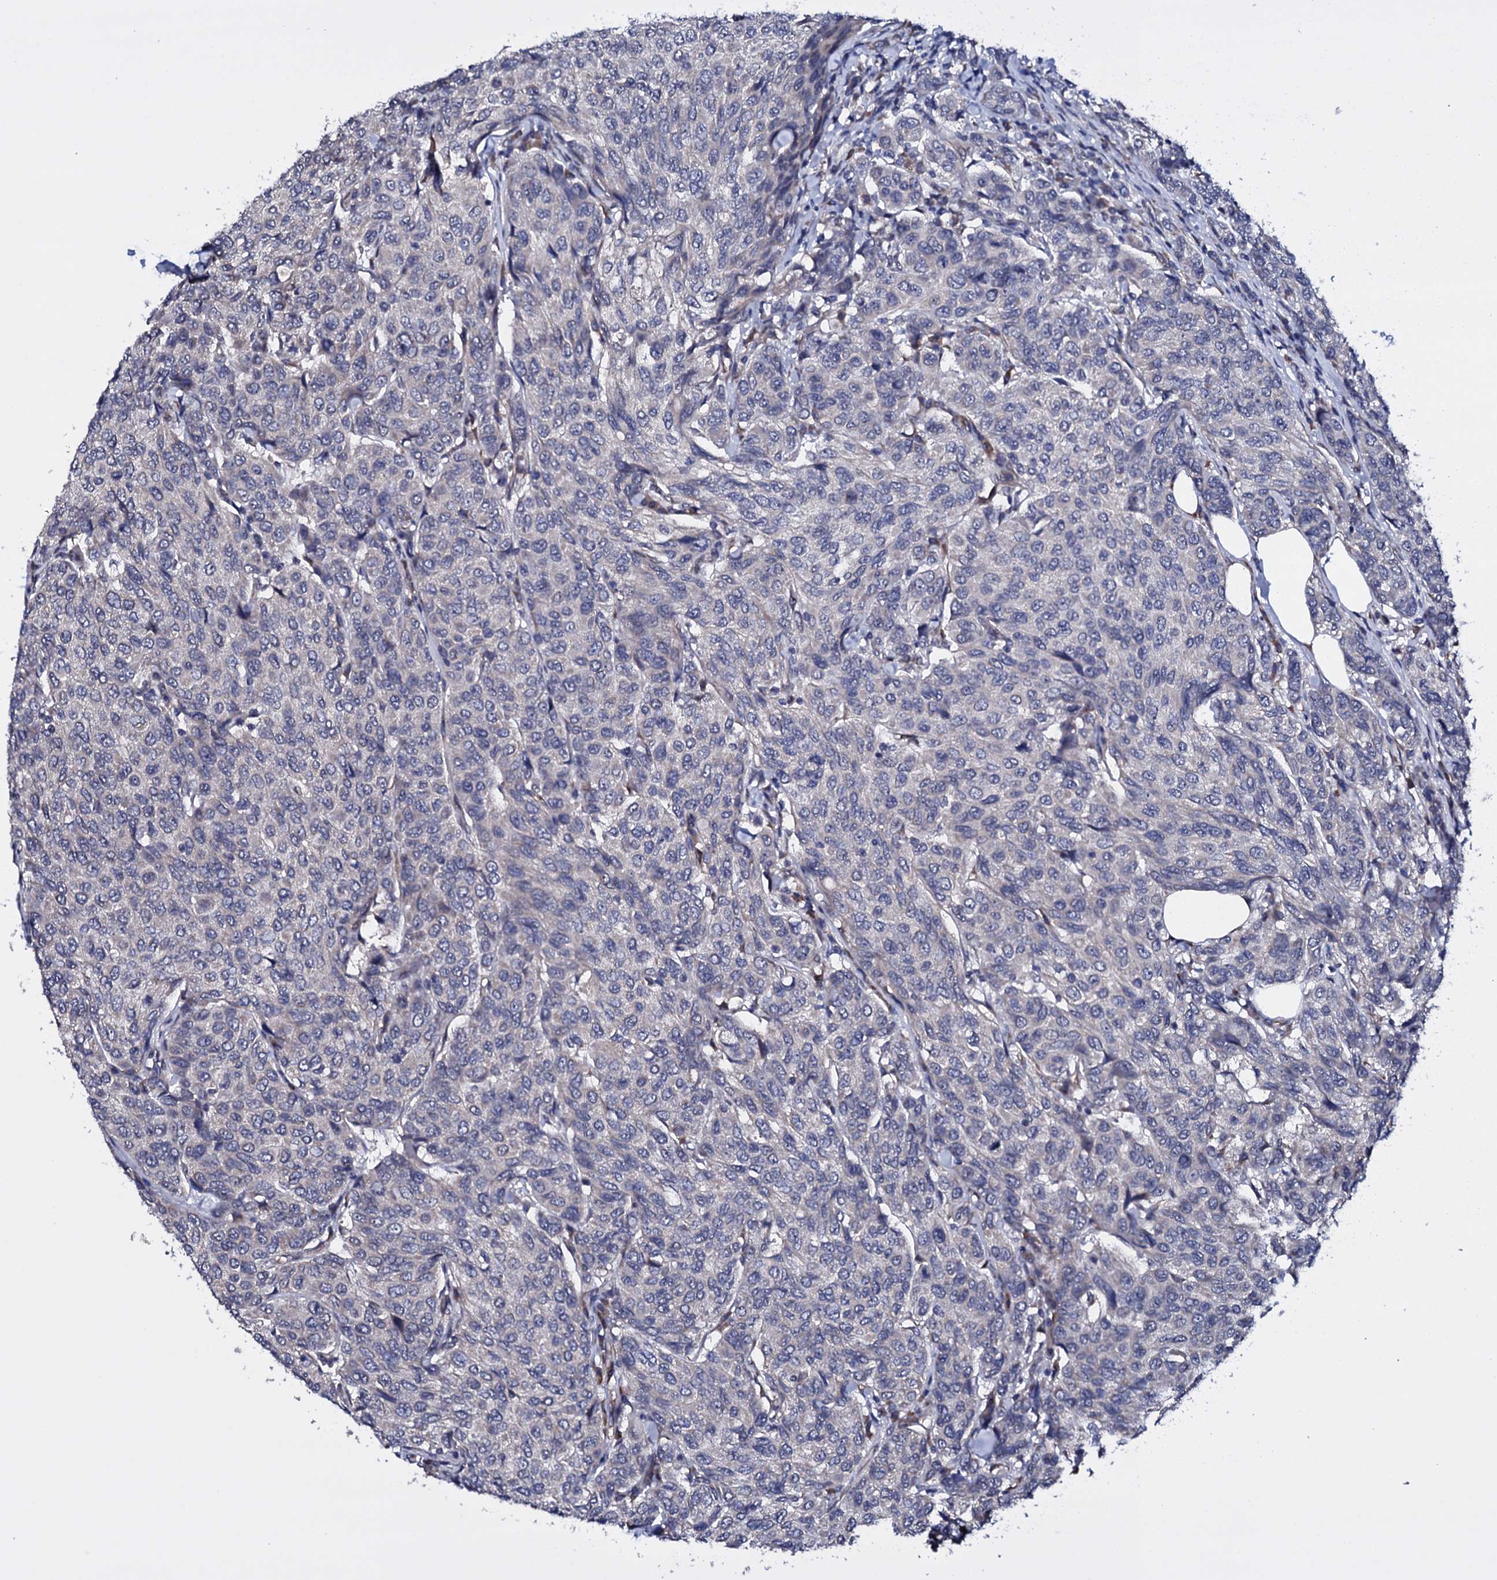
{"staining": {"intensity": "negative", "quantity": "none", "location": "none"}, "tissue": "breast cancer", "cell_type": "Tumor cells", "image_type": "cancer", "snomed": [{"axis": "morphology", "description": "Duct carcinoma"}, {"axis": "topography", "description": "Breast"}], "caption": "Immunohistochemical staining of breast invasive ductal carcinoma demonstrates no significant positivity in tumor cells.", "gene": "GAREM1", "patient": {"sex": "female", "age": 55}}